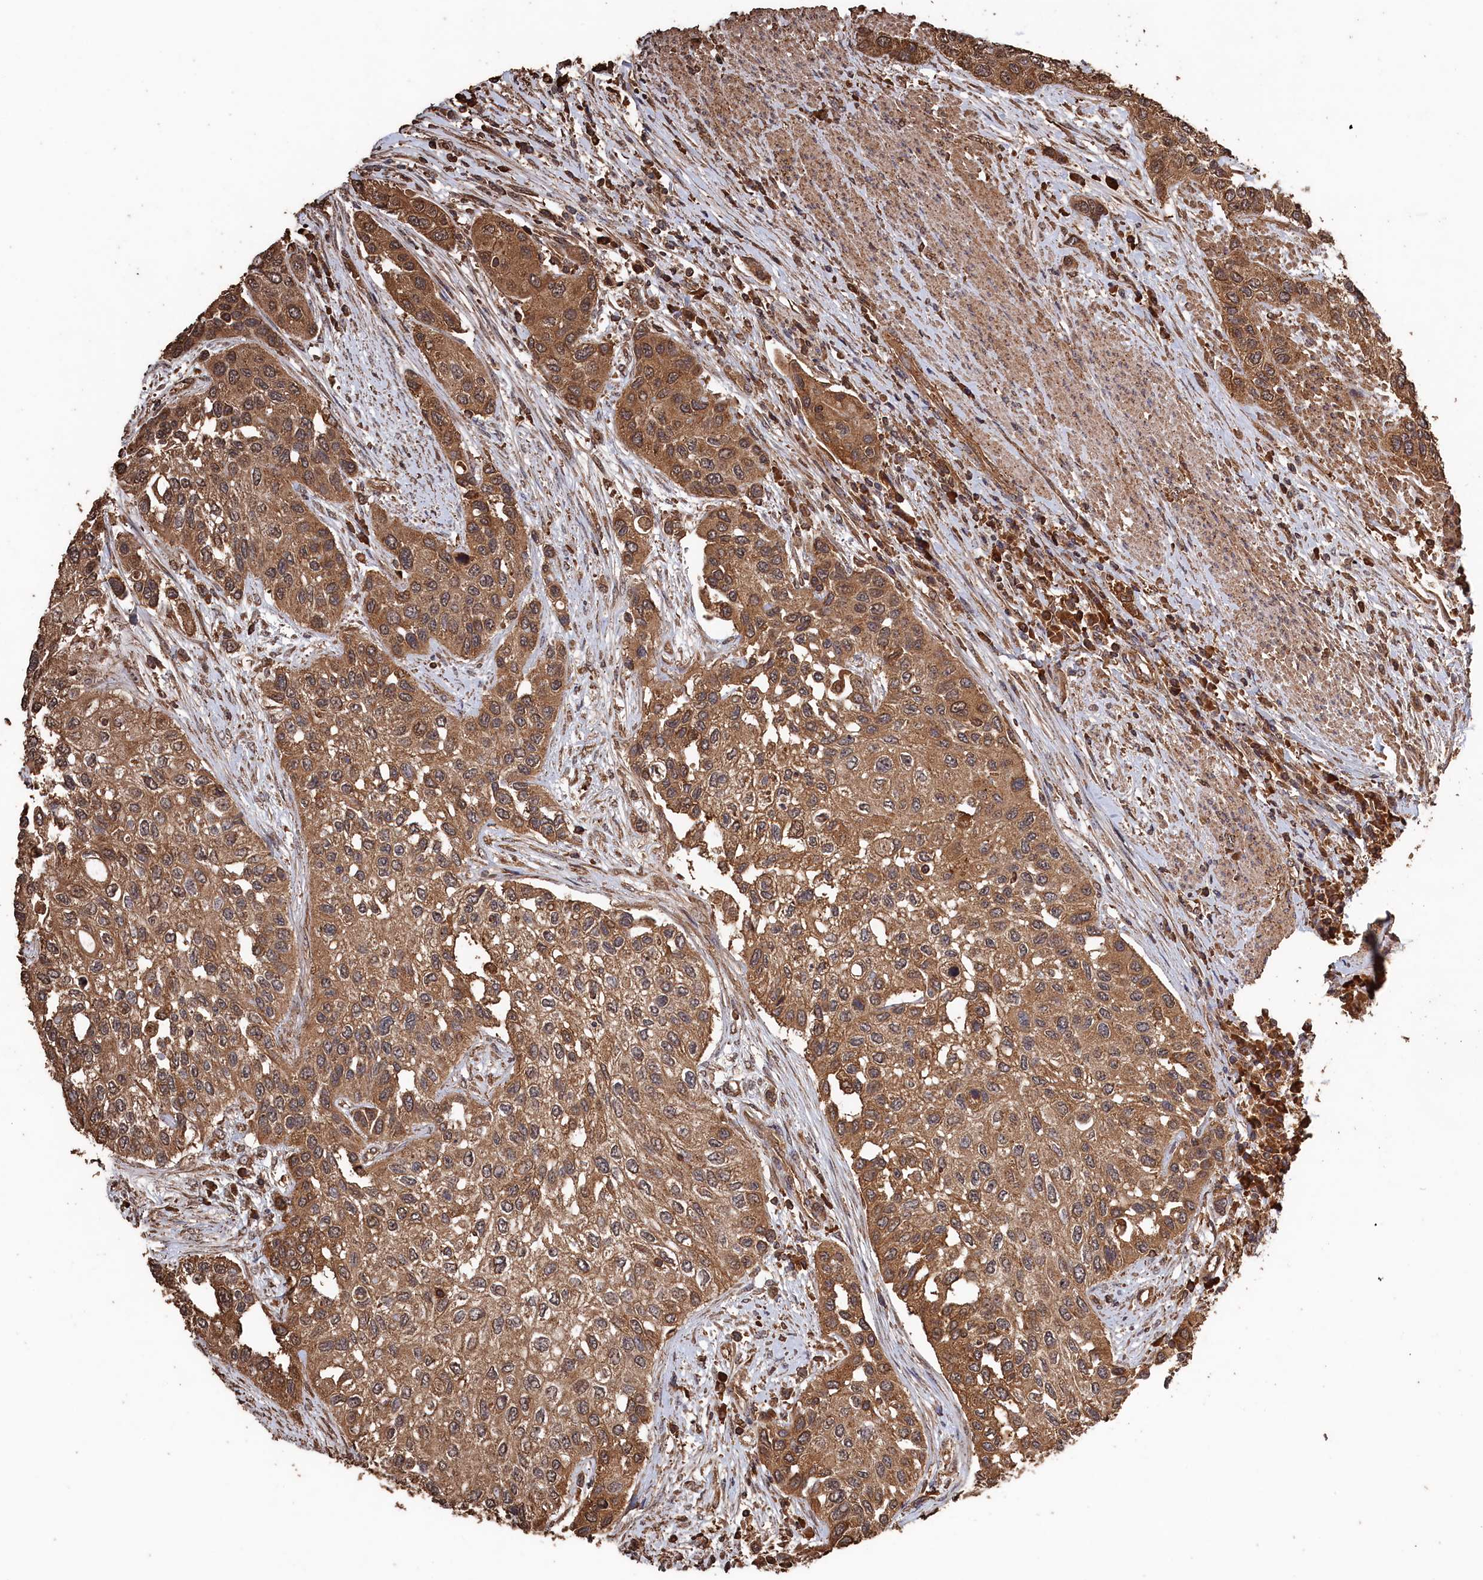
{"staining": {"intensity": "moderate", "quantity": ">75%", "location": "cytoplasmic/membranous"}, "tissue": "urothelial cancer", "cell_type": "Tumor cells", "image_type": "cancer", "snomed": [{"axis": "morphology", "description": "Normal tissue, NOS"}, {"axis": "morphology", "description": "Urothelial carcinoma, High grade"}, {"axis": "topography", "description": "Vascular tissue"}, {"axis": "topography", "description": "Urinary bladder"}], "caption": "Urothelial cancer stained with IHC demonstrates moderate cytoplasmic/membranous positivity in approximately >75% of tumor cells.", "gene": "SNX33", "patient": {"sex": "female", "age": 56}}